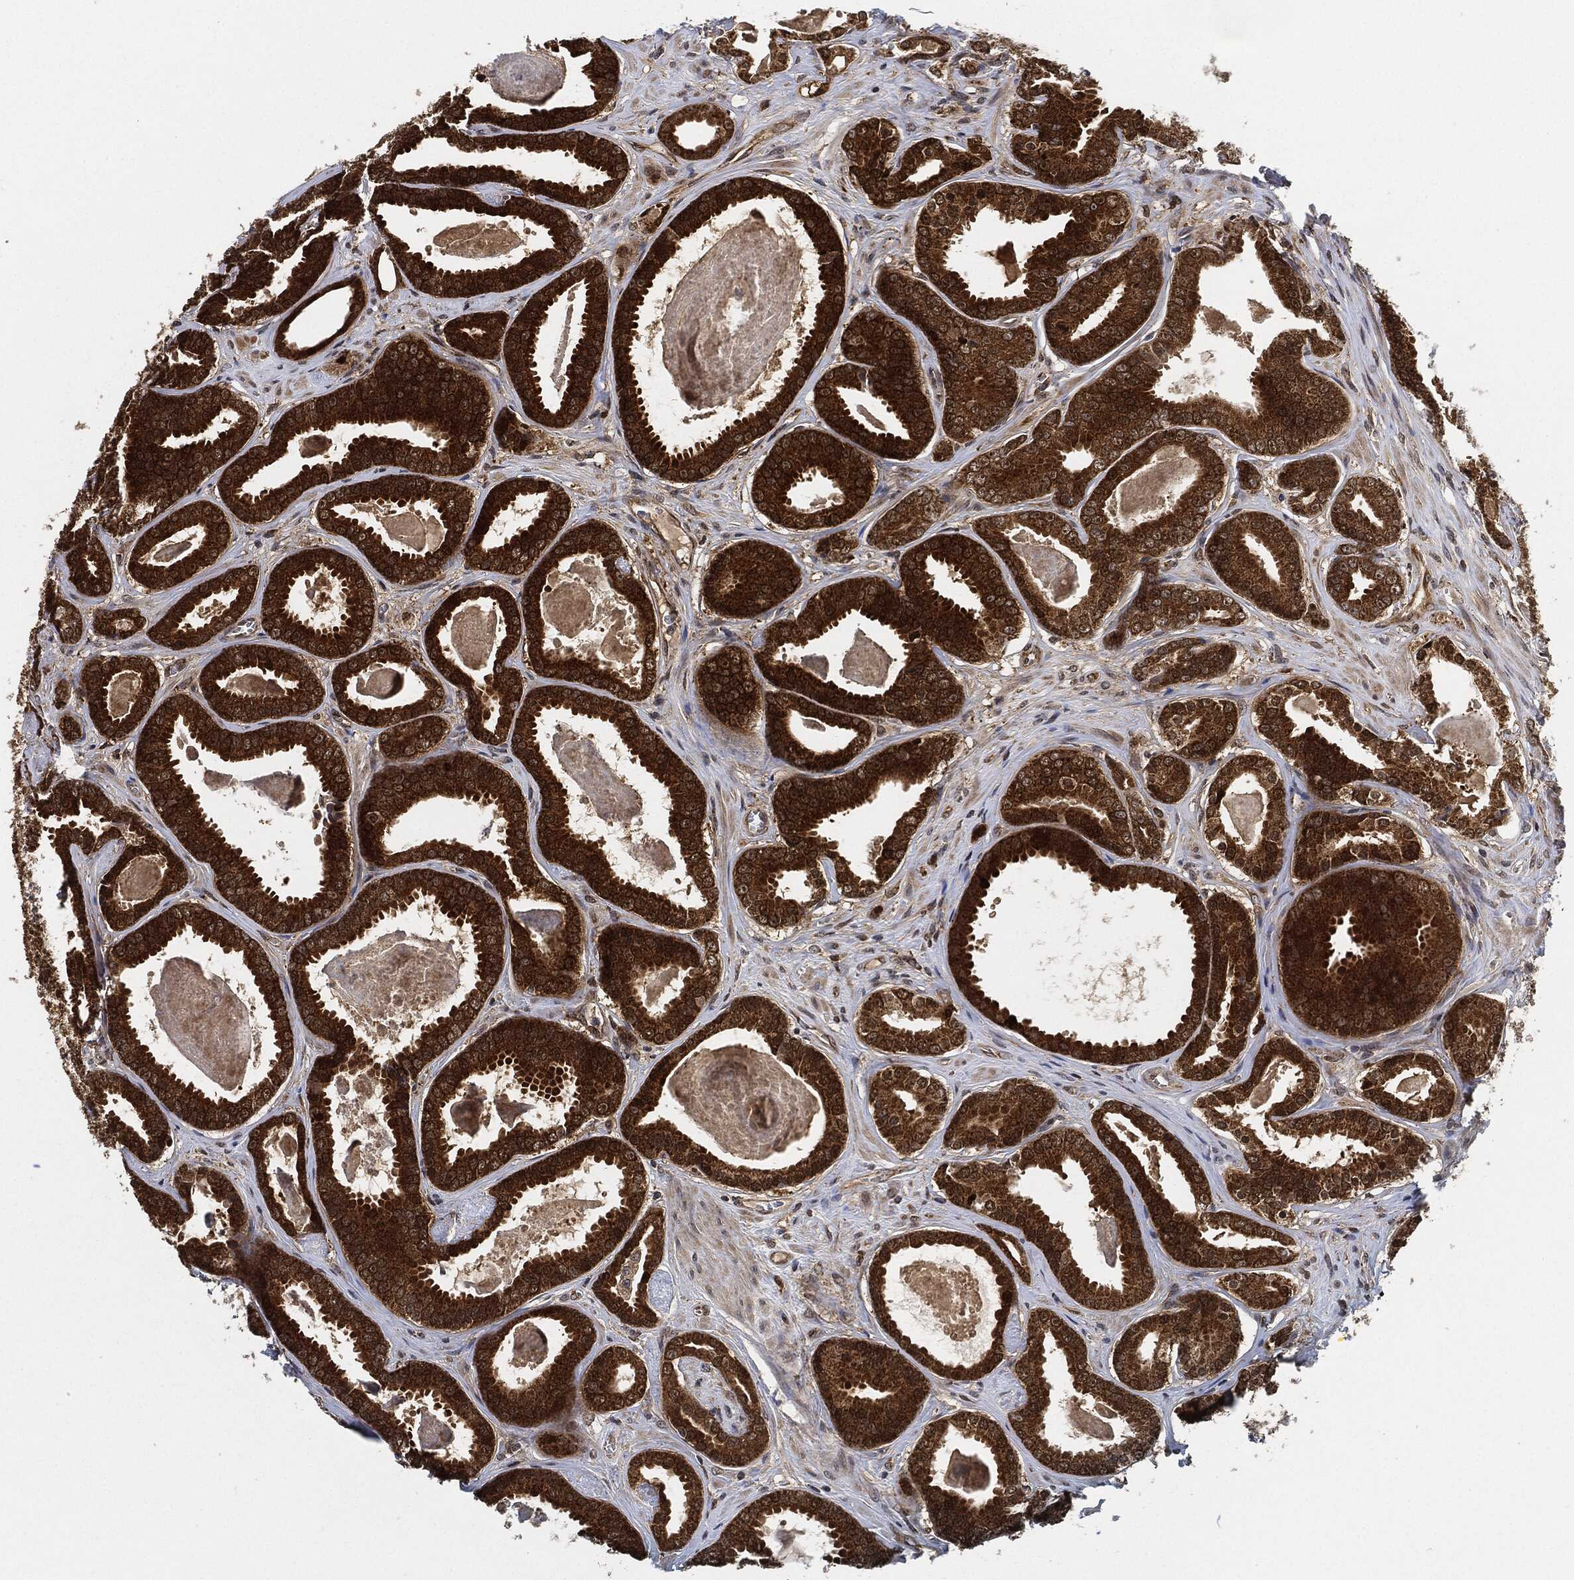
{"staining": {"intensity": "strong", "quantity": ">75%", "location": "cytoplasmic/membranous"}, "tissue": "prostate cancer", "cell_type": "Tumor cells", "image_type": "cancer", "snomed": [{"axis": "morphology", "description": "Adenocarcinoma, NOS"}, {"axis": "topography", "description": "Prostate"}], "caption": "DAB (3,3'-diaminobenzidine) immunohistochemical staining of adenocarcinoma (prostate) reveals strong cytoplasmic/membranous protein expression in approximately >75% of tumor cells. The protein of interest is stained brown, and the nuclei are stained in blue (DAB (3,3'-diaminobenzidine) IHC with brightfield microscopy, high magnification).", "gene": "RNASEL", "patient": {"sex": "male", "age": 61}}